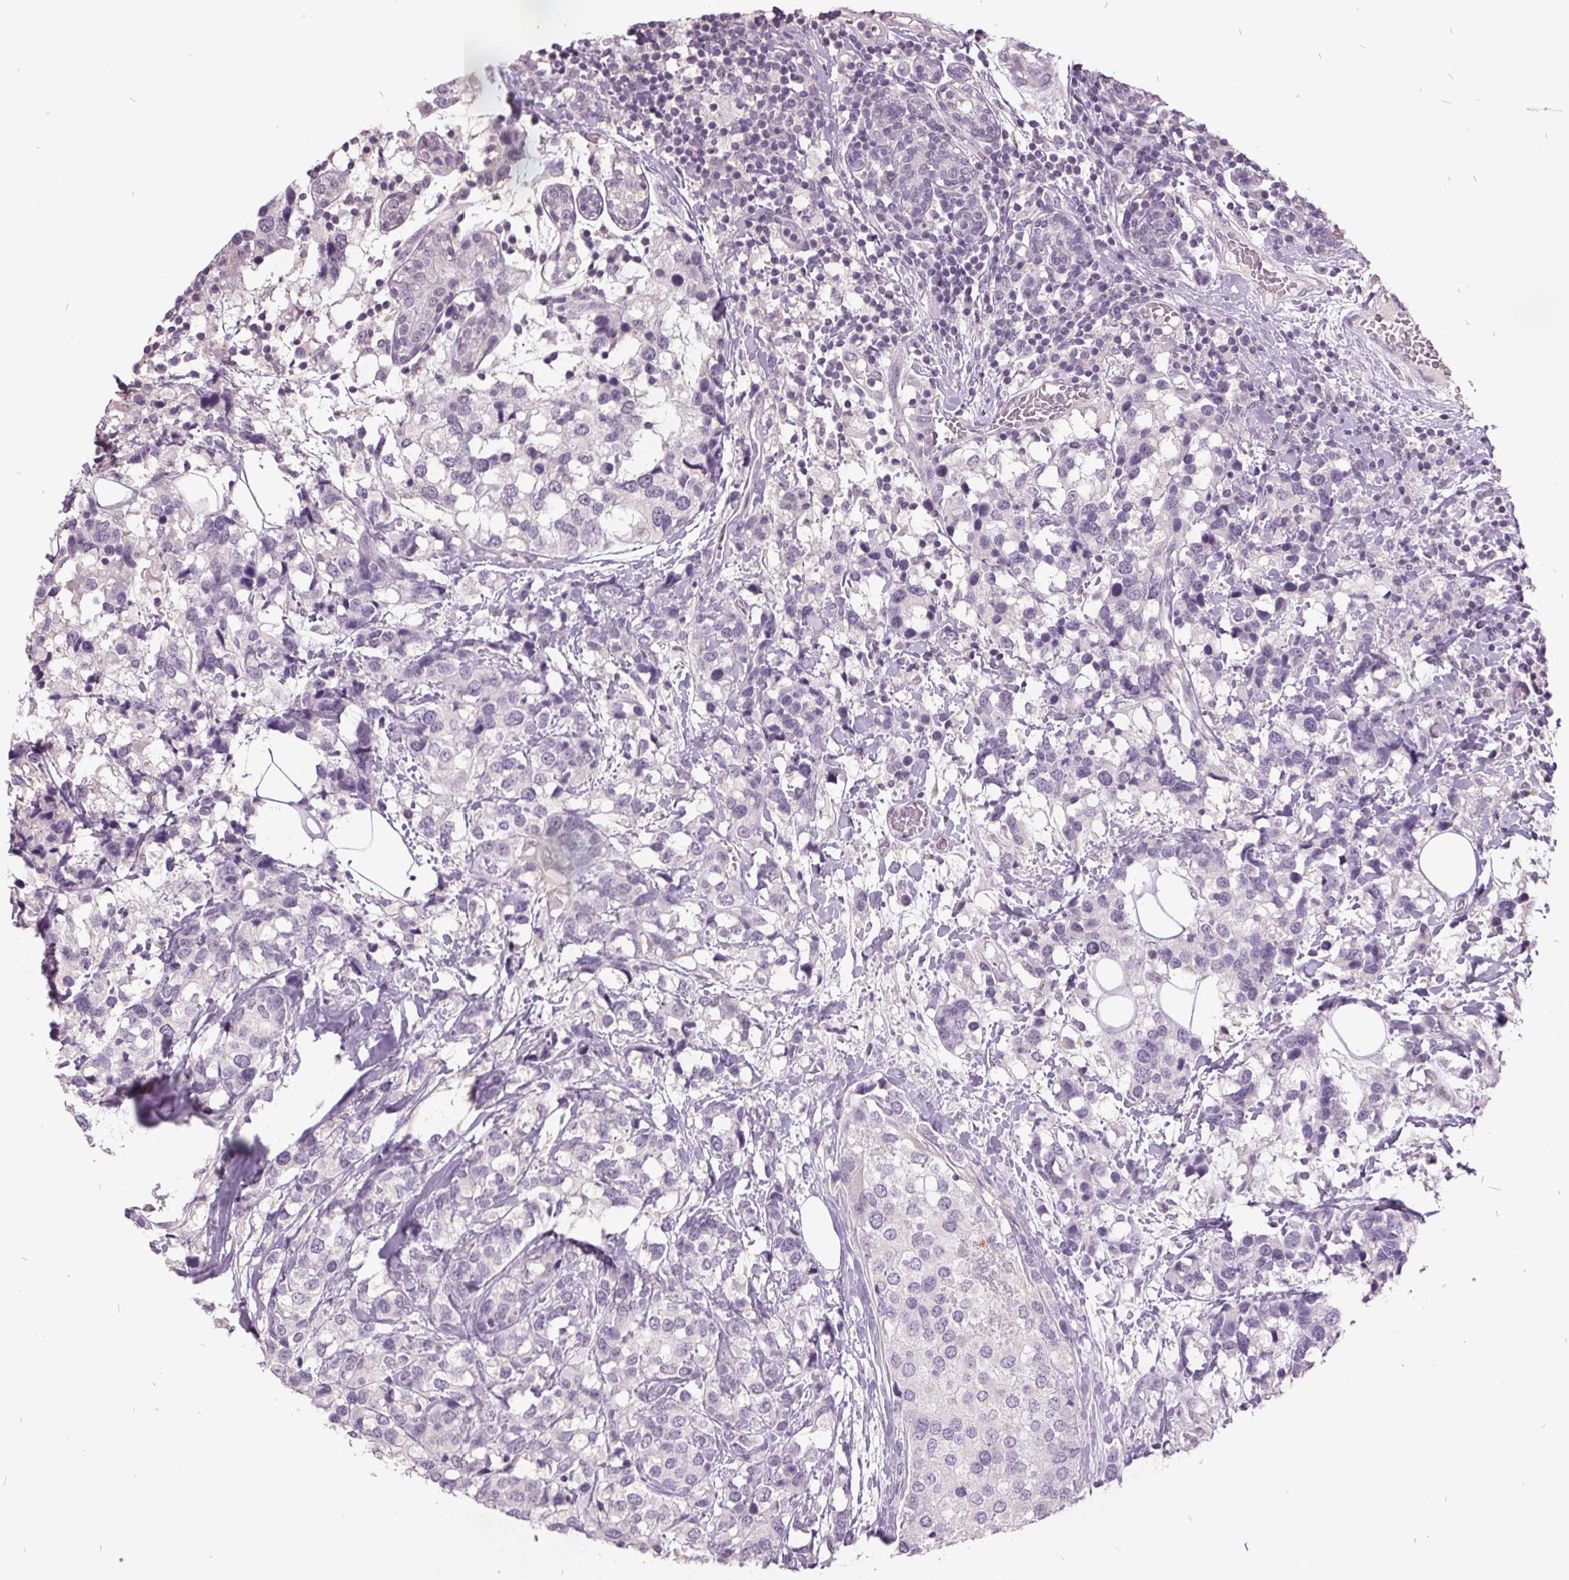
{"staining": {"intensity": "negative", "quantity": "none", "location": "none"}, "tissue": "breast cancer", "cell_type": "Tumor cells", "image_type": "cancer", "snomed": [{"axis": "morphology", "description": "Lobular carcinoma"}, {"axis": "topography", "description": "Breast"}], "caption": "A high-resolution histopathology image shows IHC staining of breast lobular carcinoma, which exhibits no significant staining in tumor cells.", "gene": "C2orf16", "patient": {"sex": "female", "age": 59}}